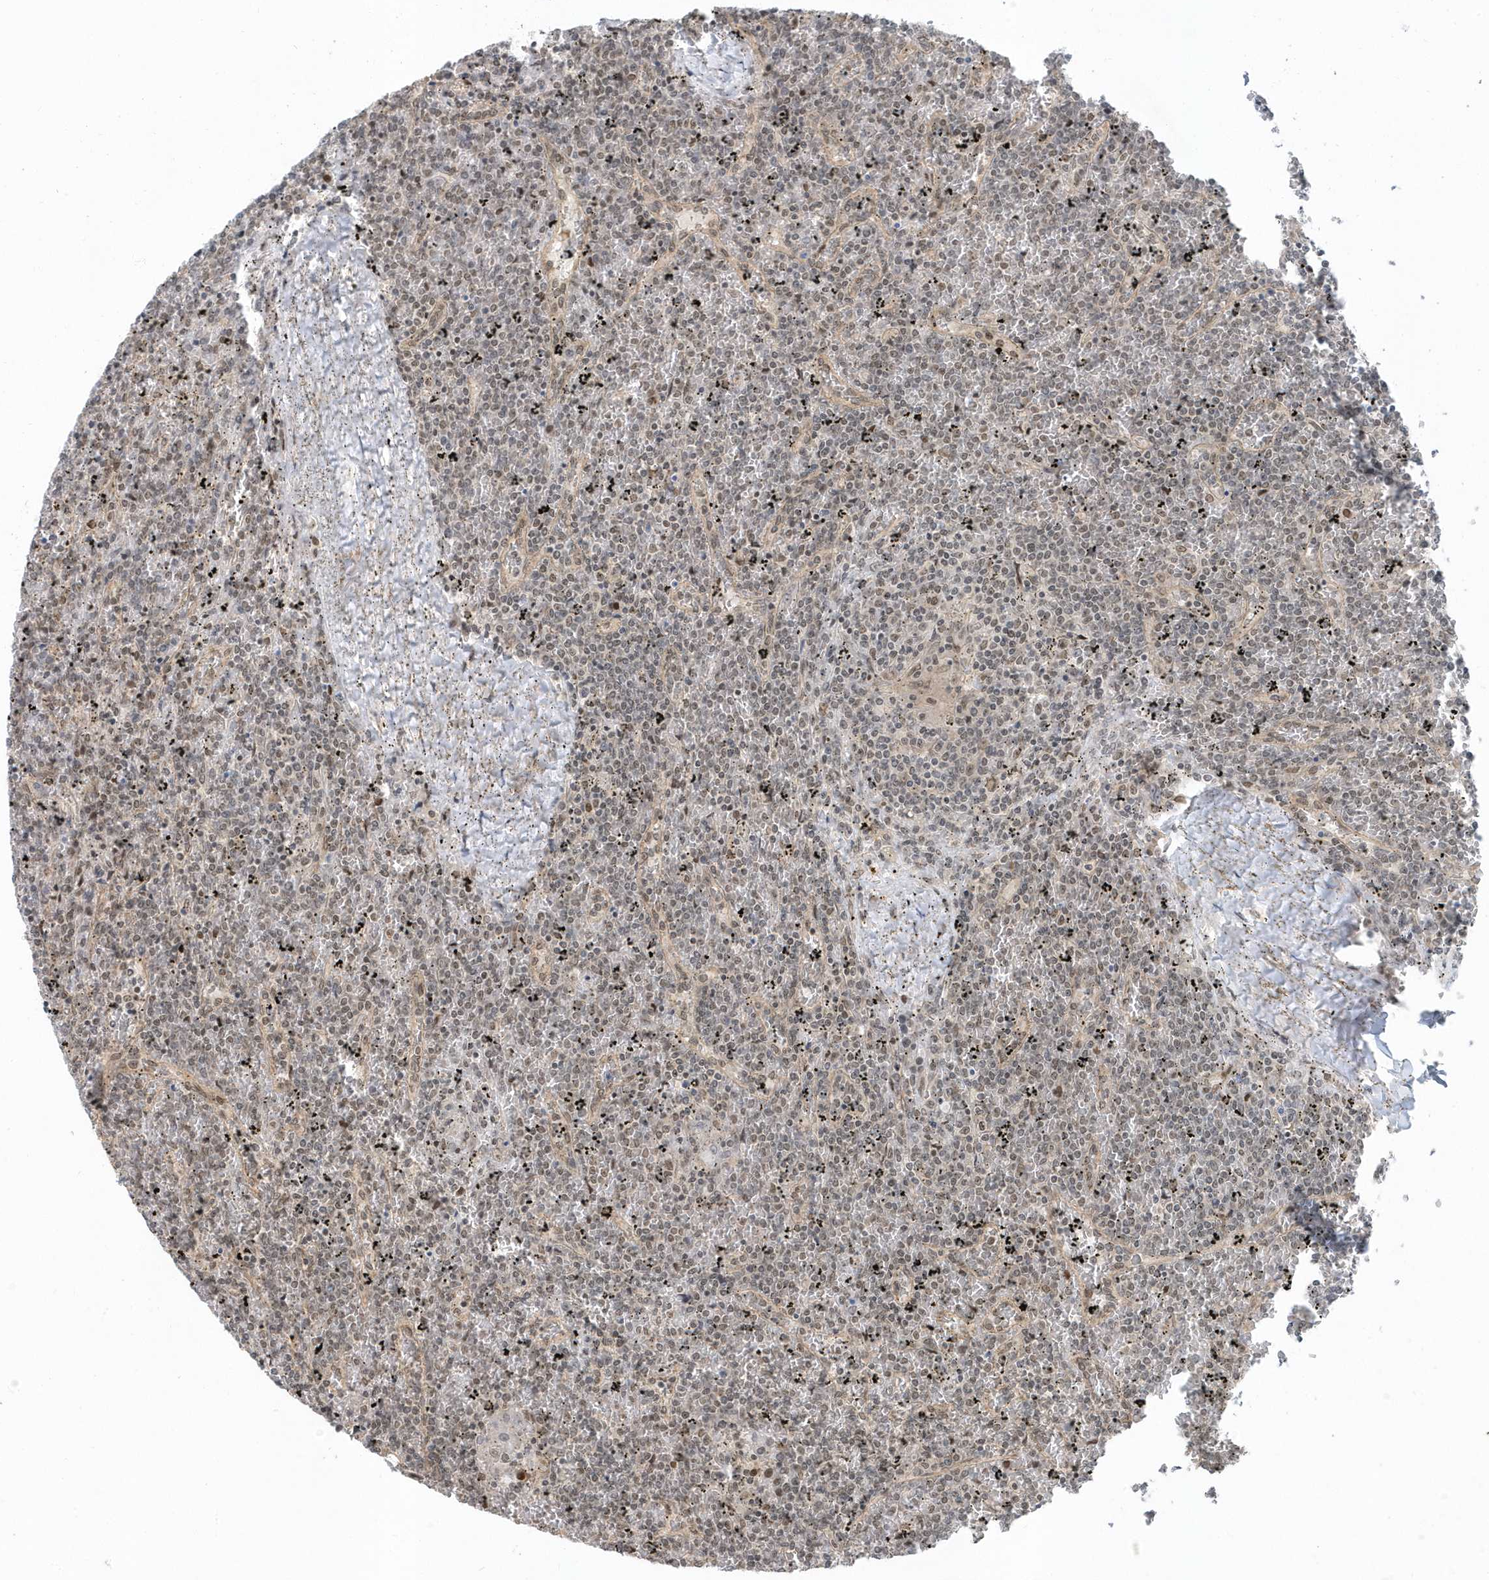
{"staining": {"intensity": "weak", "quantity": "25%-75%", "location": "nuclear"}, "tissue": "lymphoma", "cell_type": "Tumor cells", "image_type": "cancer", "snomed": [{"axis": "morphology", "description": "Malignant lymphoma, non-Hodgkin's type, Low grade"}, {"axis": "topography", "description": "Spleen"}], "caption": "An immunohistochemistry image of tumor tissue is shown. Protein staining in brown shows weak nuclear positivity in lymphoma within tumor cells.", "gene": "USP53", "patient": {"sex": "female", "age": 19}}